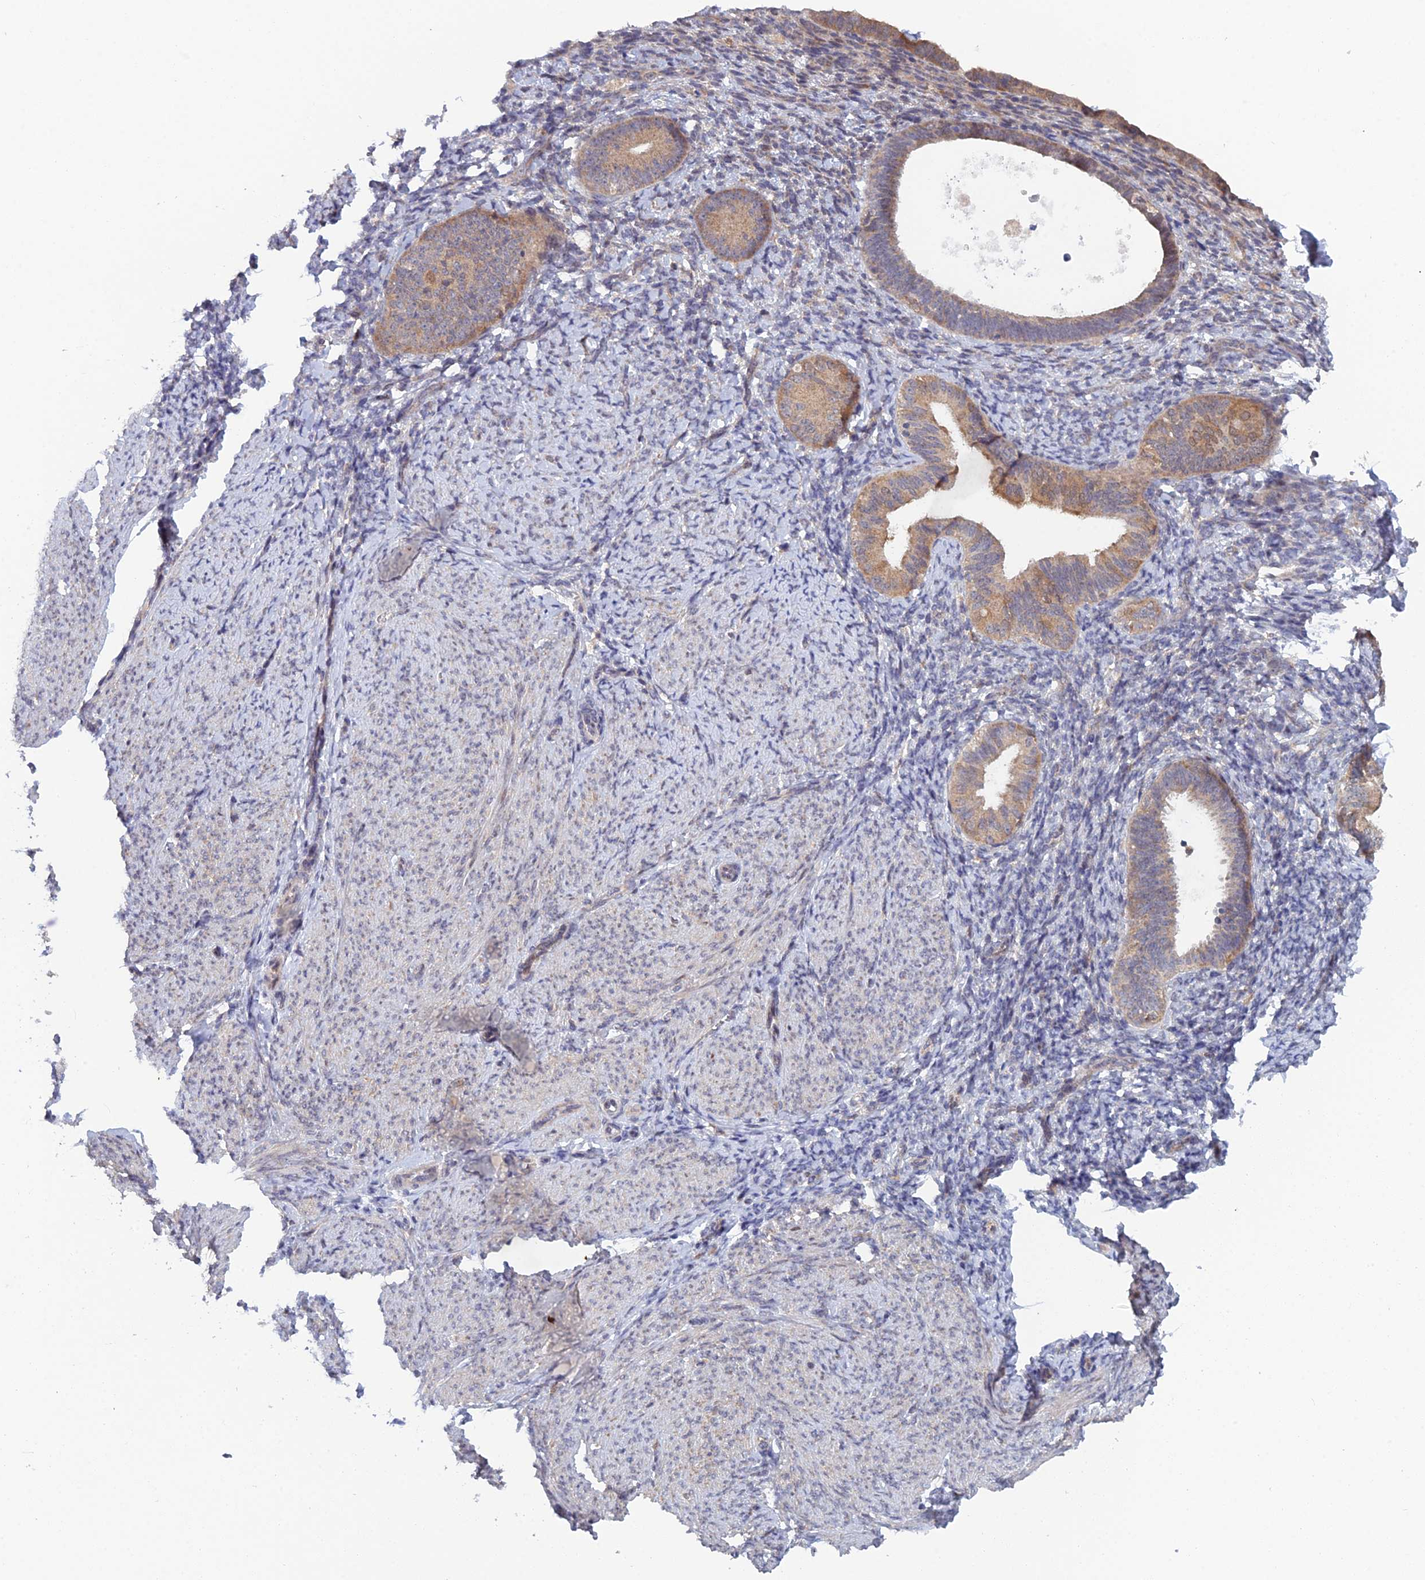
{"staining": {"intensity": "negative", "quantity": "none", "location": "none"}, "tissue": "endometrium", "cell_type": "Cells in endometrial stroma", "image_type": "normal", "snomed": [{"axis": "morphology", "description": "Normal tissue, NOS"}, {"axis": "topography", "description": "Endometrium"}], "caption": "Endometrium stained for a protein using IHC reveals no positivity cells in endometrial stroma.", "gene": "SRA1", "patient": {"sex": "female", "age": 65}}